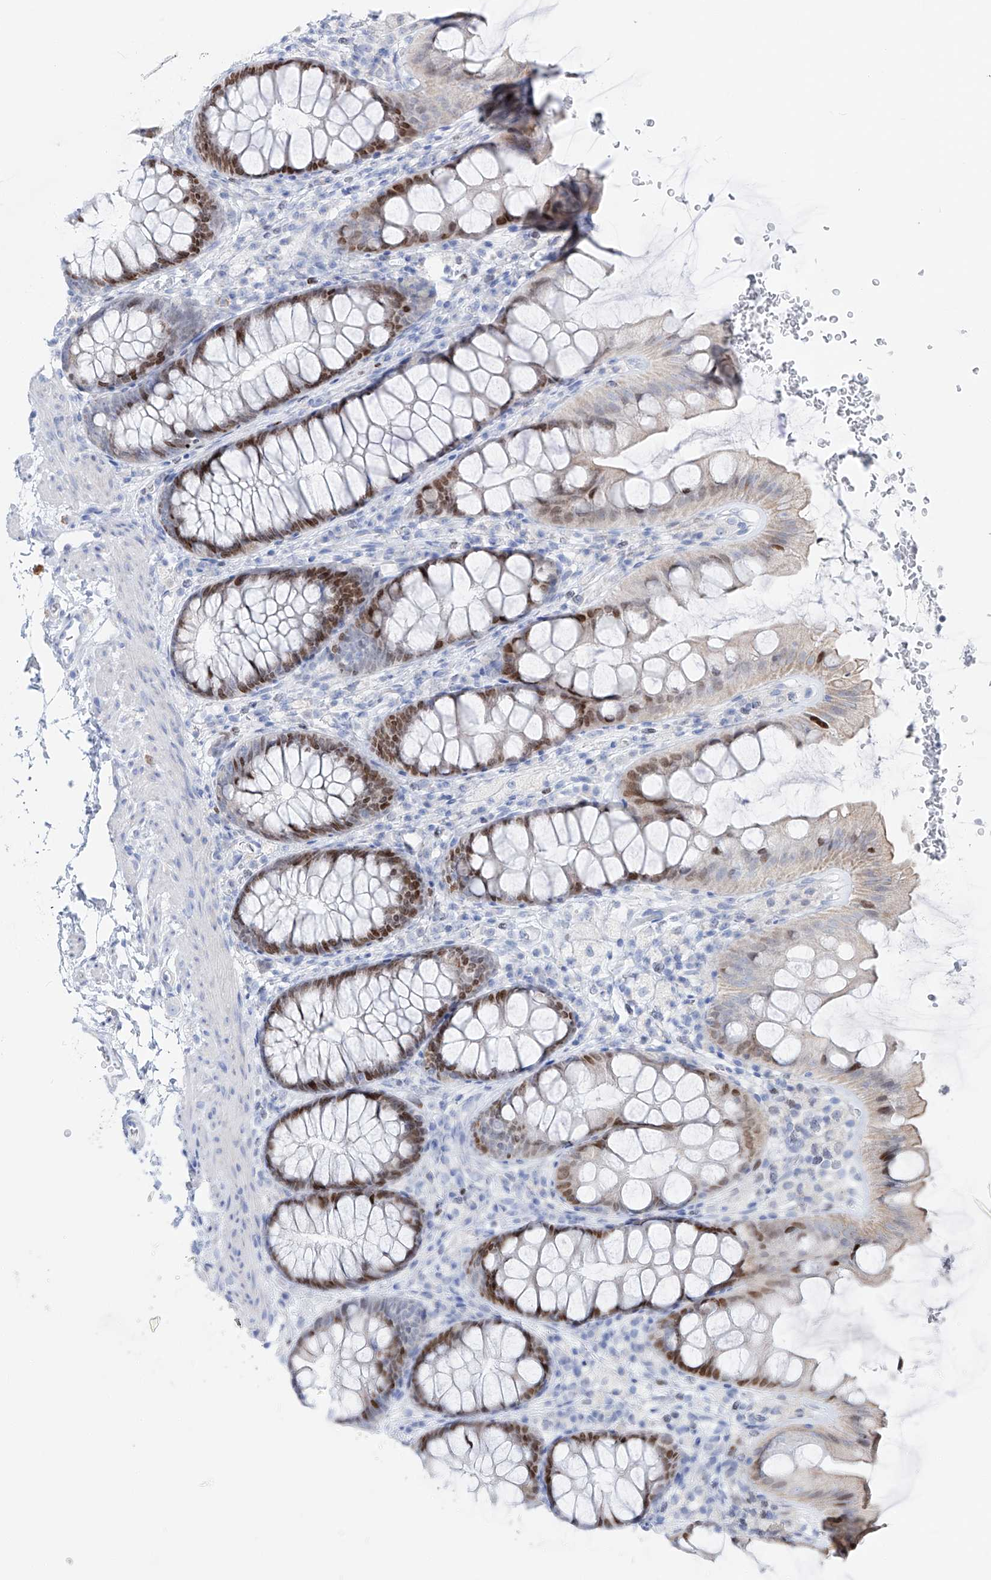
{"staining": {"intensity": "negative", "quantity": "none", "location": "none"}, "tissue": "colon", "cell_type": "Endothelial cells", "image_type": "normal", "snomed": [{"axis": "morphology", "description": "Normal tissue, NOS"}, {"axis": "topography", "description": "Colon"}], "caption": "Immunohistochemical staining of normal human colon shows no significant positivity in endothelial cells. (DAB immunohistochemistry with hematoxylin counter stain).", "gene": "FRS3", "patient": {"sex": "female", "age": 62}}